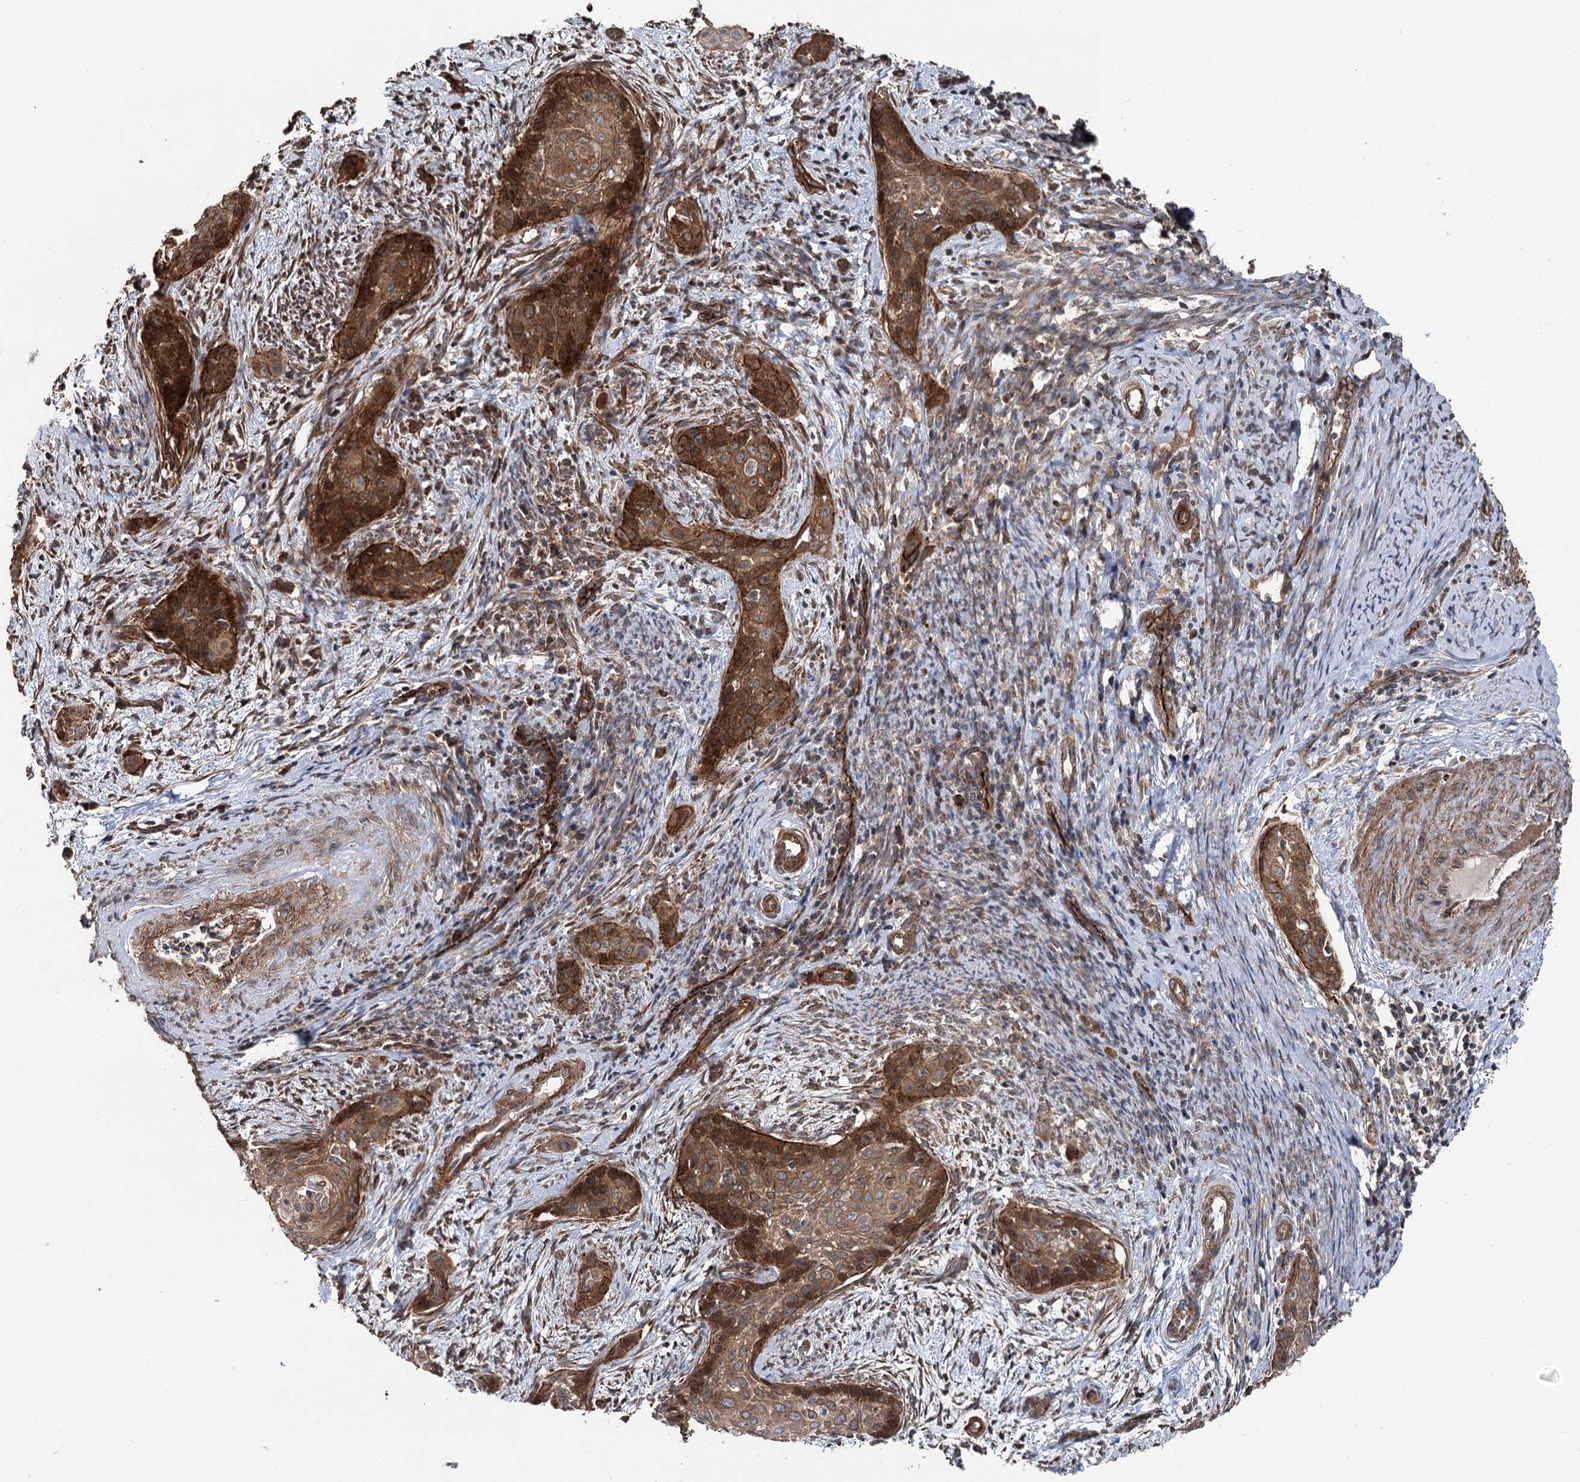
{"staining": {"intensity": "strong", "quantity": ">75%", "location": "cytoplasmic/membranous"}, "tissue": "cervical cancer", "cell_type": "Tumor cells", "image_type": "cancer", "snomed": [{"axis": "morphology", "description": "Squamous cell carcinoma, NOS"}, {"axis": "topography", "description": "Cervix"}], "caption": "Brown immunohistochemical staining in human cervical squamous cell carcinoma shows strong cytoplasmic/membranous staining in approximately >75% of tumor cells. Immunohistochemistry stains the protein in brown and the nuclei are stained blue.", "gene": "ITFG2", "patient": {"sex": "female", "age": 33}}